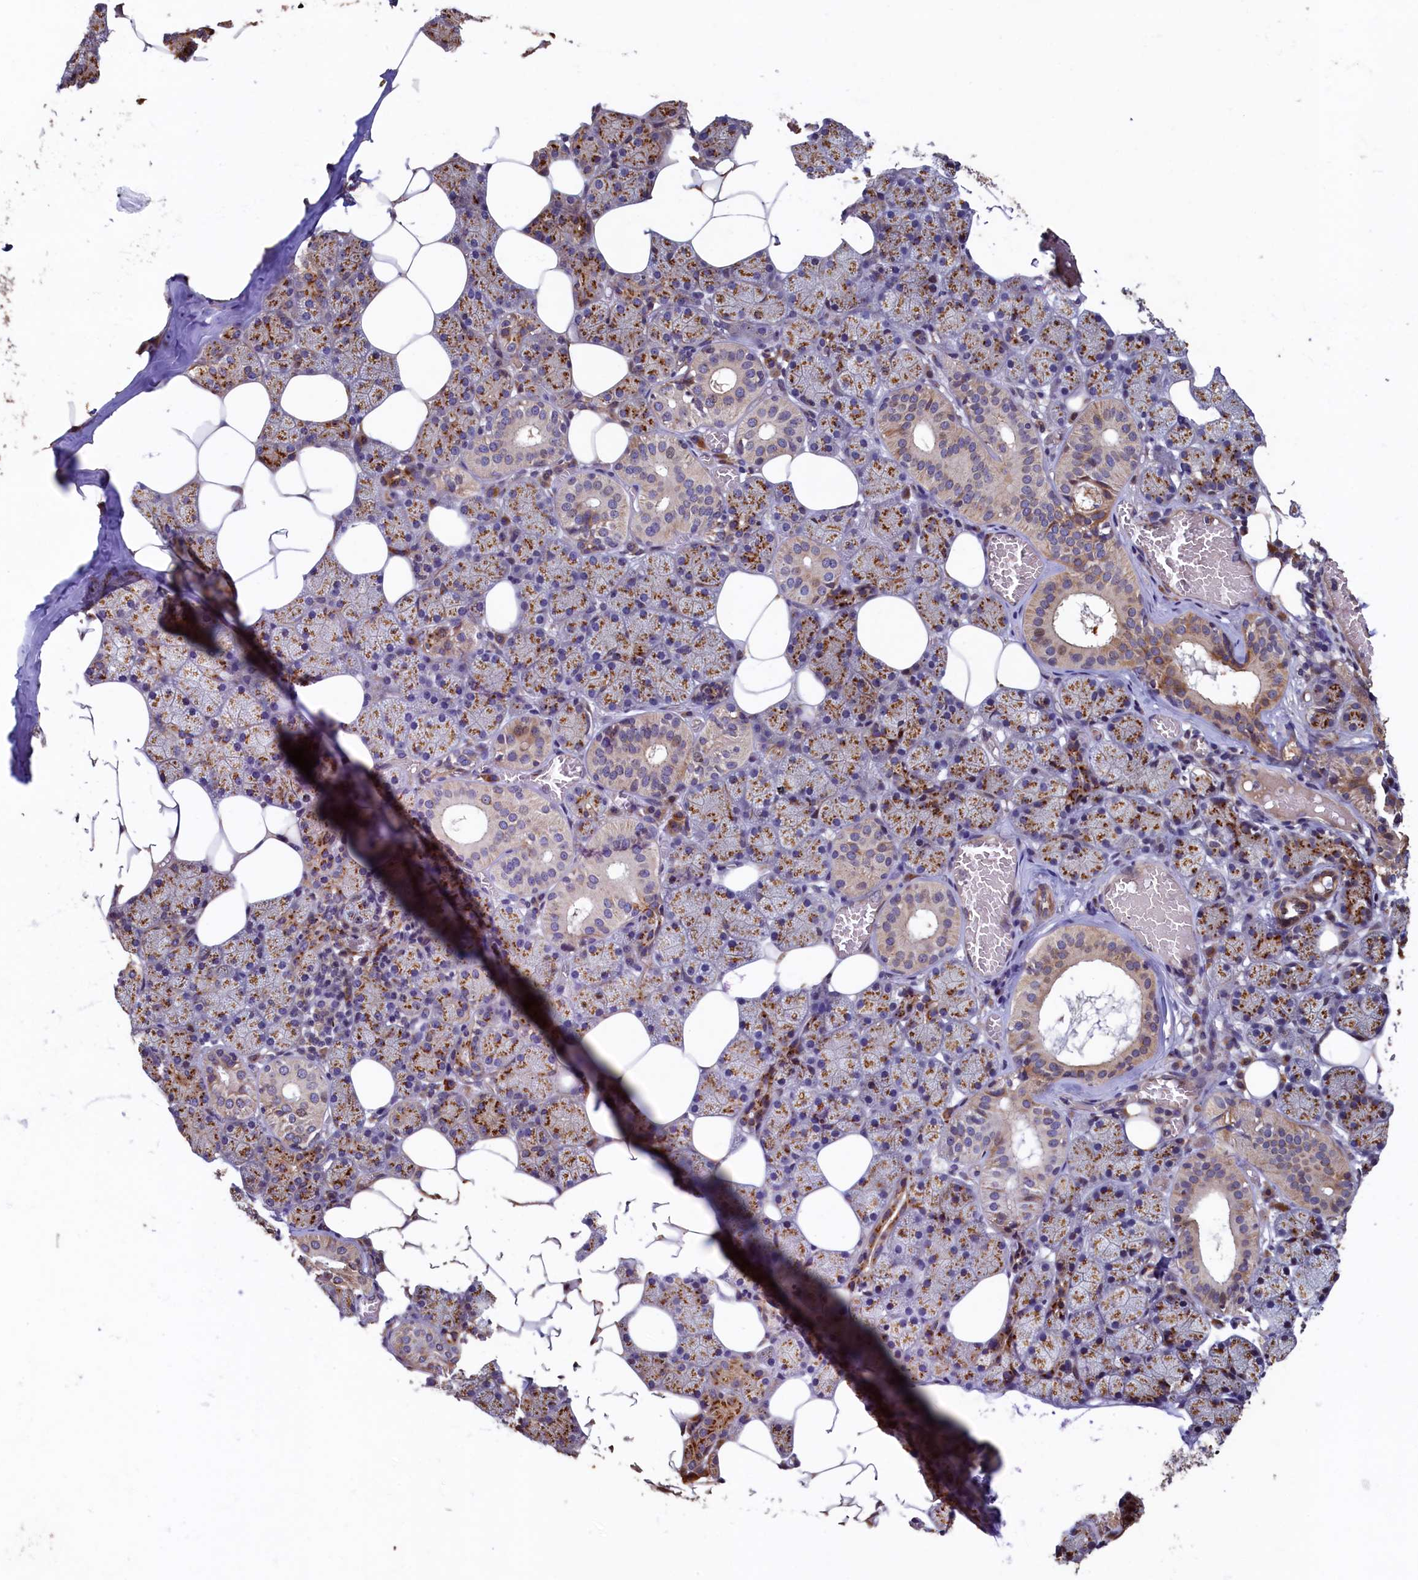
{"staining": {"intensity": "moderate", "quantity": ">75%", "location": "cytoplasmic/membranous"}, "tissue": "salivary gland", "cell_type": "Glandular cells", "image_type": "normal", "snomed": [{"axis": "morphology", "description": "Normal tissue, NOS"}, {"axis": "topography", "description": "Salivary gland"}], "caption": "Immunohistochemistry image of unremarkable salivary gland: salivary gland stained using IHC shows medium levels of moderate protein expression localized specifically in the cytoplasmic/membranous of glandular cells, appearing as a cytoplasmic/membranous brown color.", "gene": "TMEM181", "patient": {"sex": "female", "age": 33}}